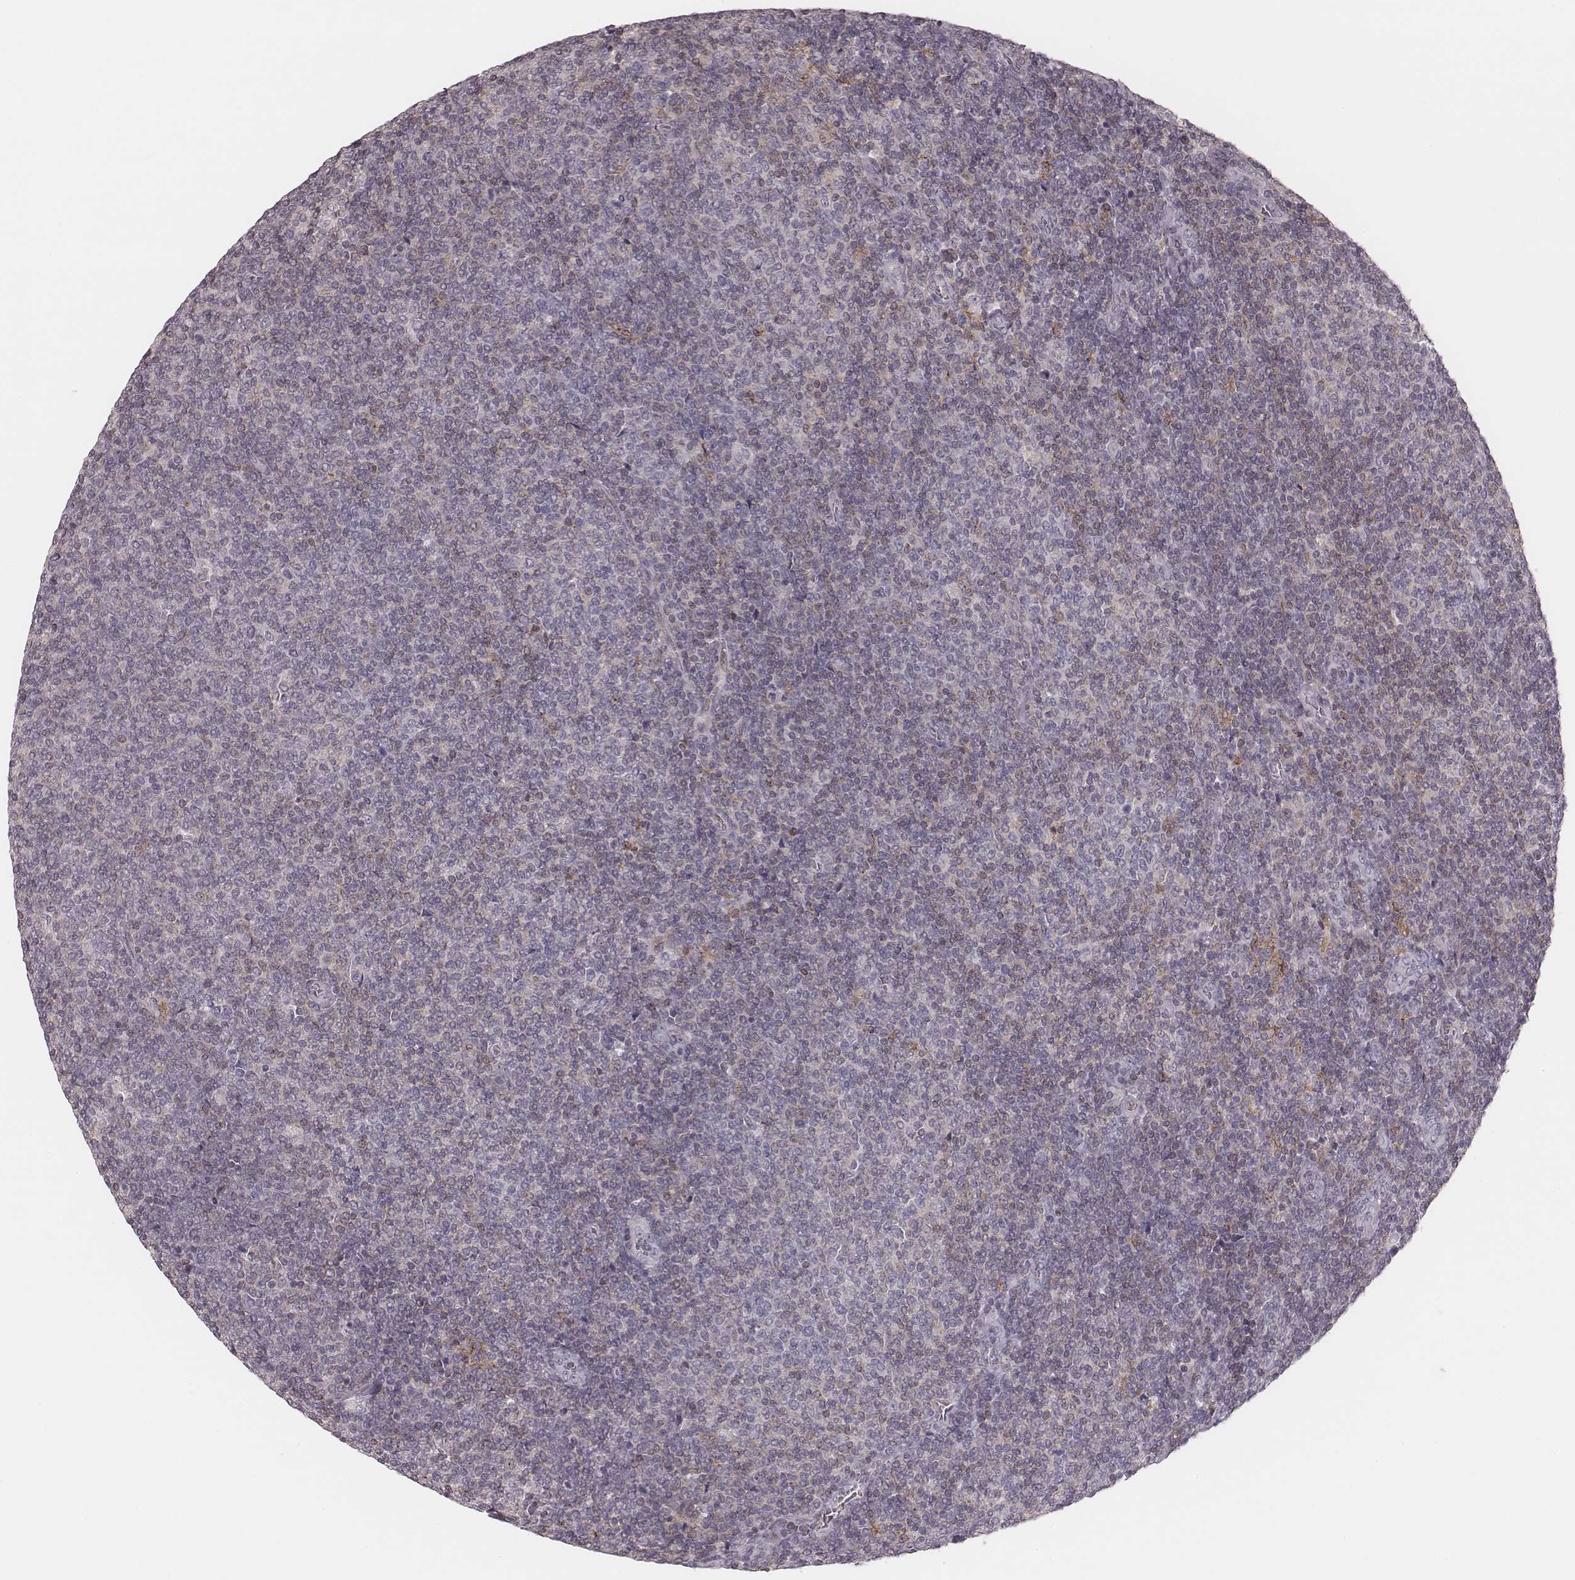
{"staining": {"intensity": "negative", "quantity": "none", "location": "none"}, "tissue": "lymphoma", "cell_type": "Tumor cells", "image_type": "cancer", "snomed": [{"axis": "morphology", "description": "Malignant lymphoma, non-Hodgkin's type, Low grade"}, {"axis": "topography", "description": "Lymph node"}], "caption": "Immunohistochemical staining of human malignant lymphoma, non-Hodgkin's type (low-grade) displays no significant expression in tumor cells.", "gene": "MSX1", "patient": {"sex": "male", "age": 52}}